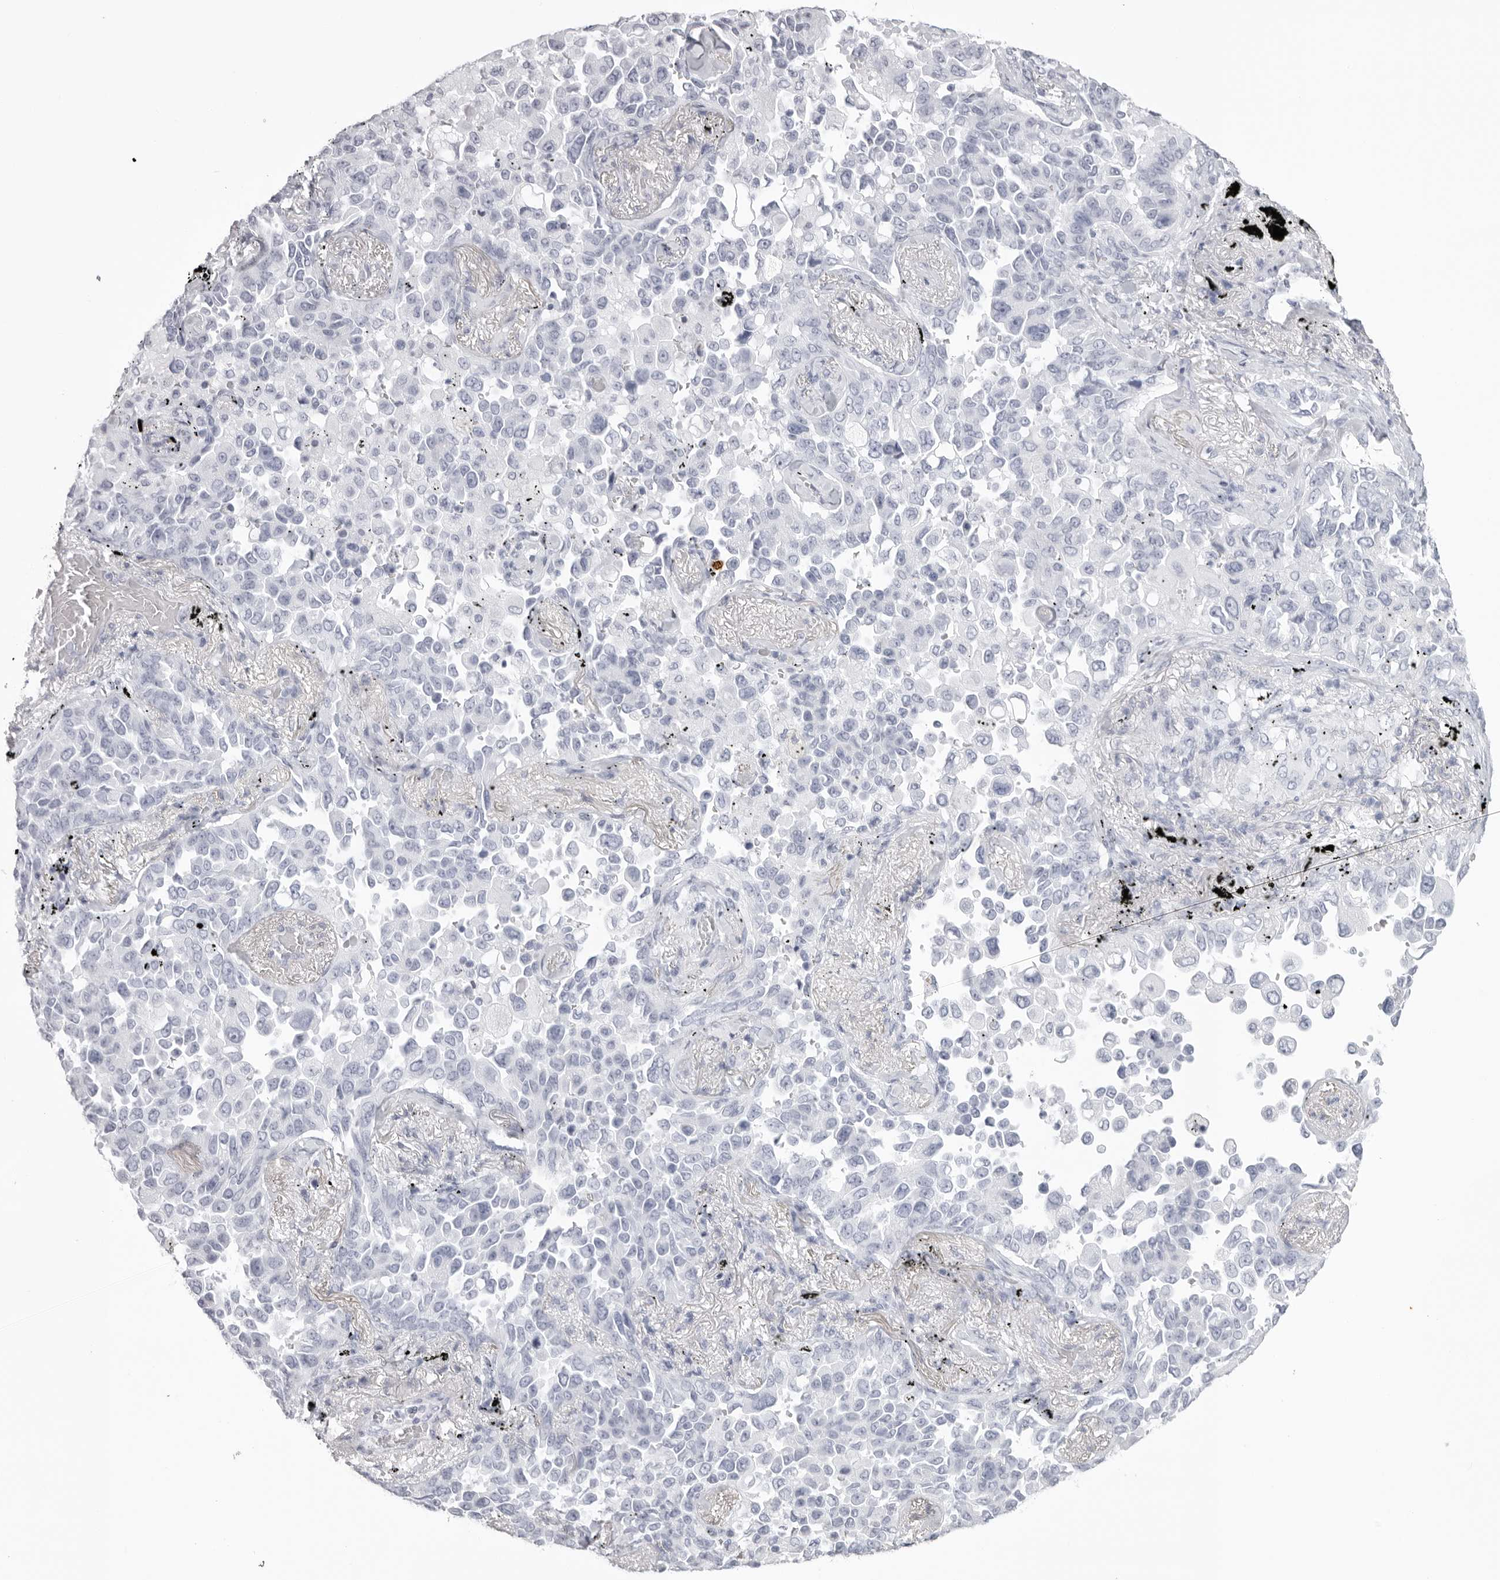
{"staining": {"intensity": "negative", "quantity": "none", "location": "none"}, "tissue": "lung cancer", "cell_type": "Tumor cells", "image_type": "cancer", "snomed": [{"axis": "morphology", "description": "Adenocarcinoma, NOS"}, {"axis": "topography", "description": "Lung"}], "caption": "Immunohistochemistry micrograph of neoplastic tissue: lung adenocarcinoma stained with DAB (3,3'-diaminobenzidine) shows no significant protein staining in tumor cells.", "gene": "KLK9", "patient": {"sex": "female", "age": 67}}